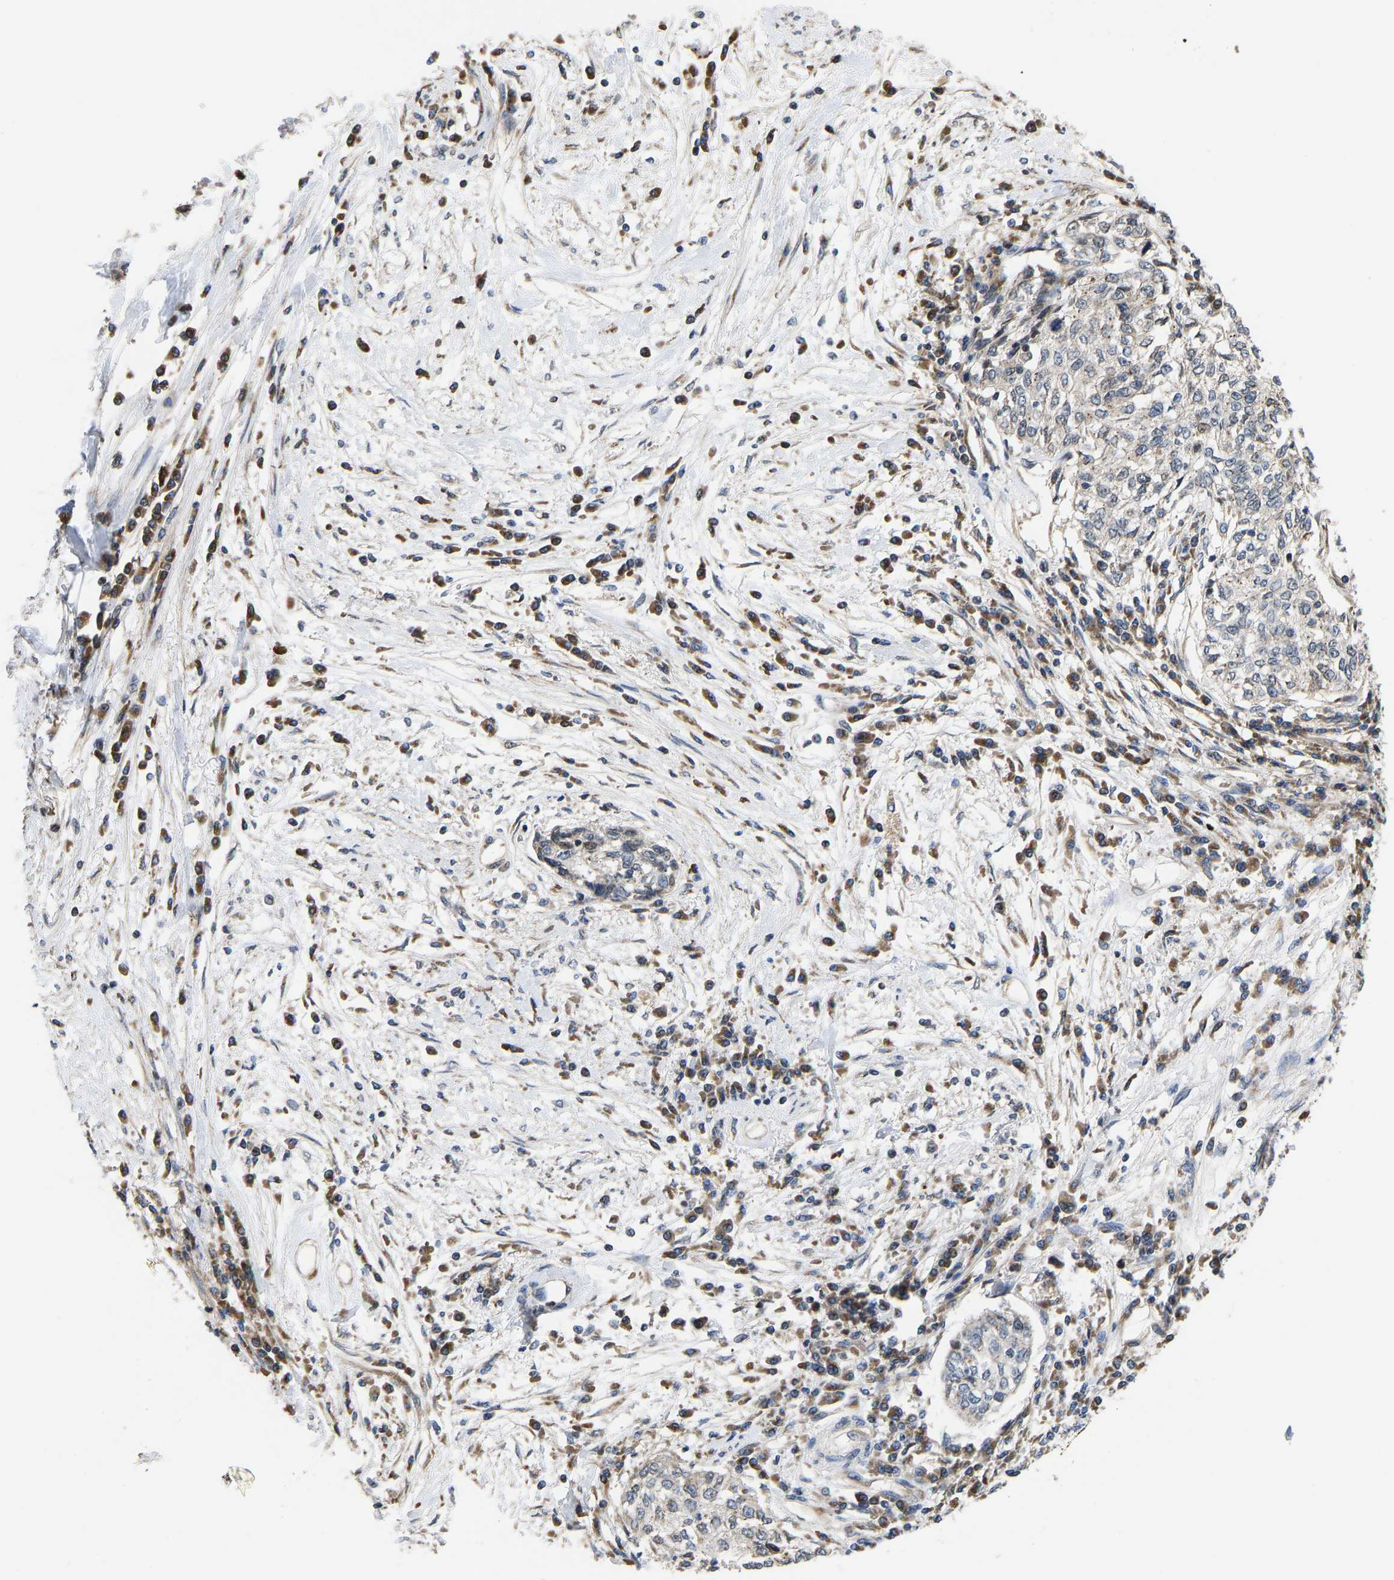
{"staining": {"intensity": "negative", "quantity": "none", "location": "none"}, "tissue": "cervical cancer", "cell_type": "Tumor cells", "image_type": "cancer", "snomed": [{"axis": "morphology", "description": "Squamous cell carcinoma, NOS"}, {"axis": "topography", "description": "Cervix"}], "caption": "Human cervical squamous cell carcinoma stained for a protein using IHC reveals no expression in tumor cells.", "gene": "YIPF4", "patient": {"sex": "female", "age": 57}}